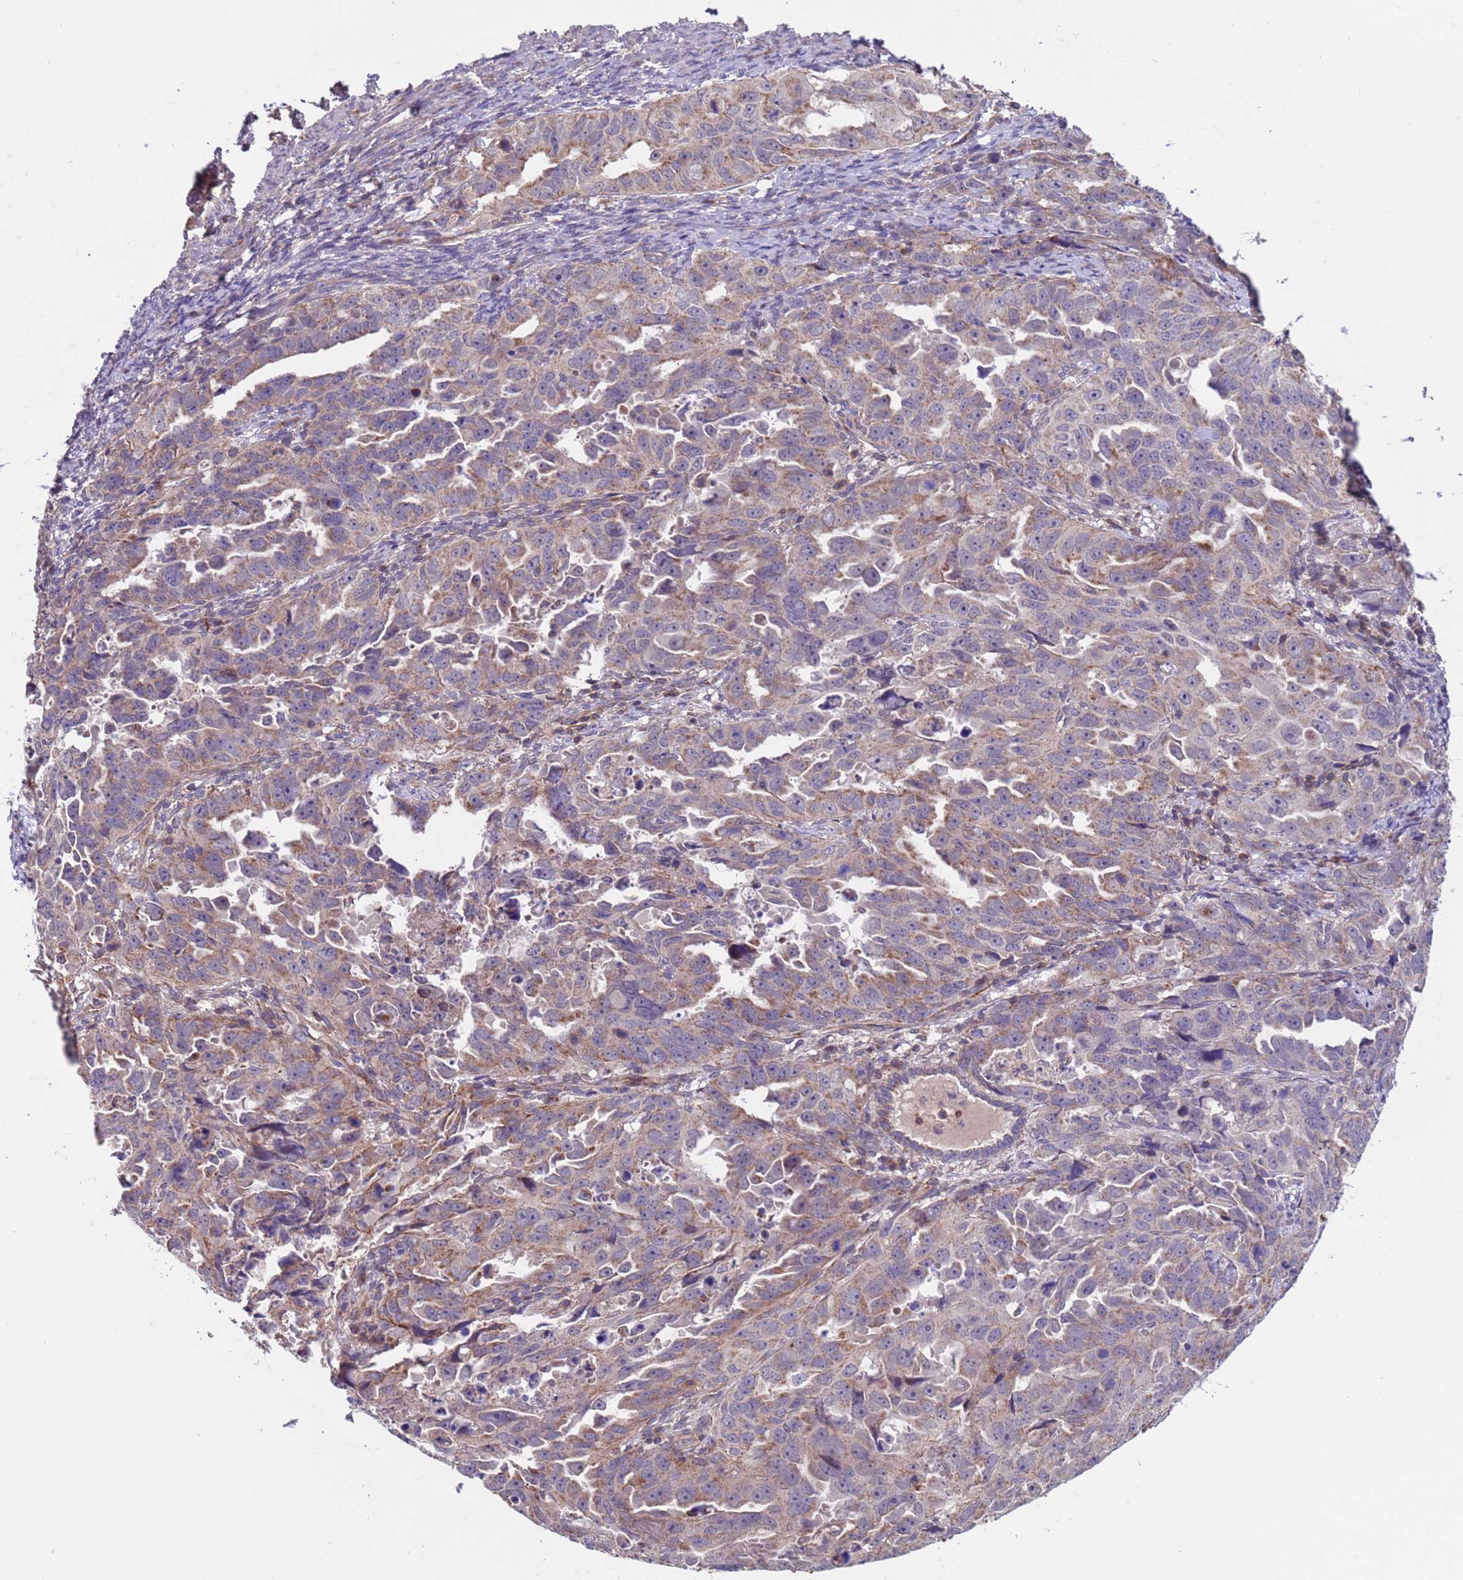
{"staining": {"intensity": "weak", "quantity": "25%-75%", "location": "cytoplasmic/membranous"}, "tissue": "endometrial cancer", "cell_type": "Tumor cells", "image_type": "cancer", "snomed": [{"axis": "morphology", "description": "Adenocarcinoma, NOS"}, {"axis": "topography", "description": "Endometrium"}], "caption": "IHC staining of endometrial cancer (adenocarcinoma), which demonstrates low levels of weak cytoplasmic/membranous staining in approximately 25%-75% of tumor cells indicating weak cytoplasmic/membranous protein staining. The staining was performed using DAB (3,3'-diaminobenzidine) (brown) for protein detection and nuclei were counterstained in hematoxylin (blue).", "gene": "ACAD8", "patient": {"sex": "female", "age": 65}}